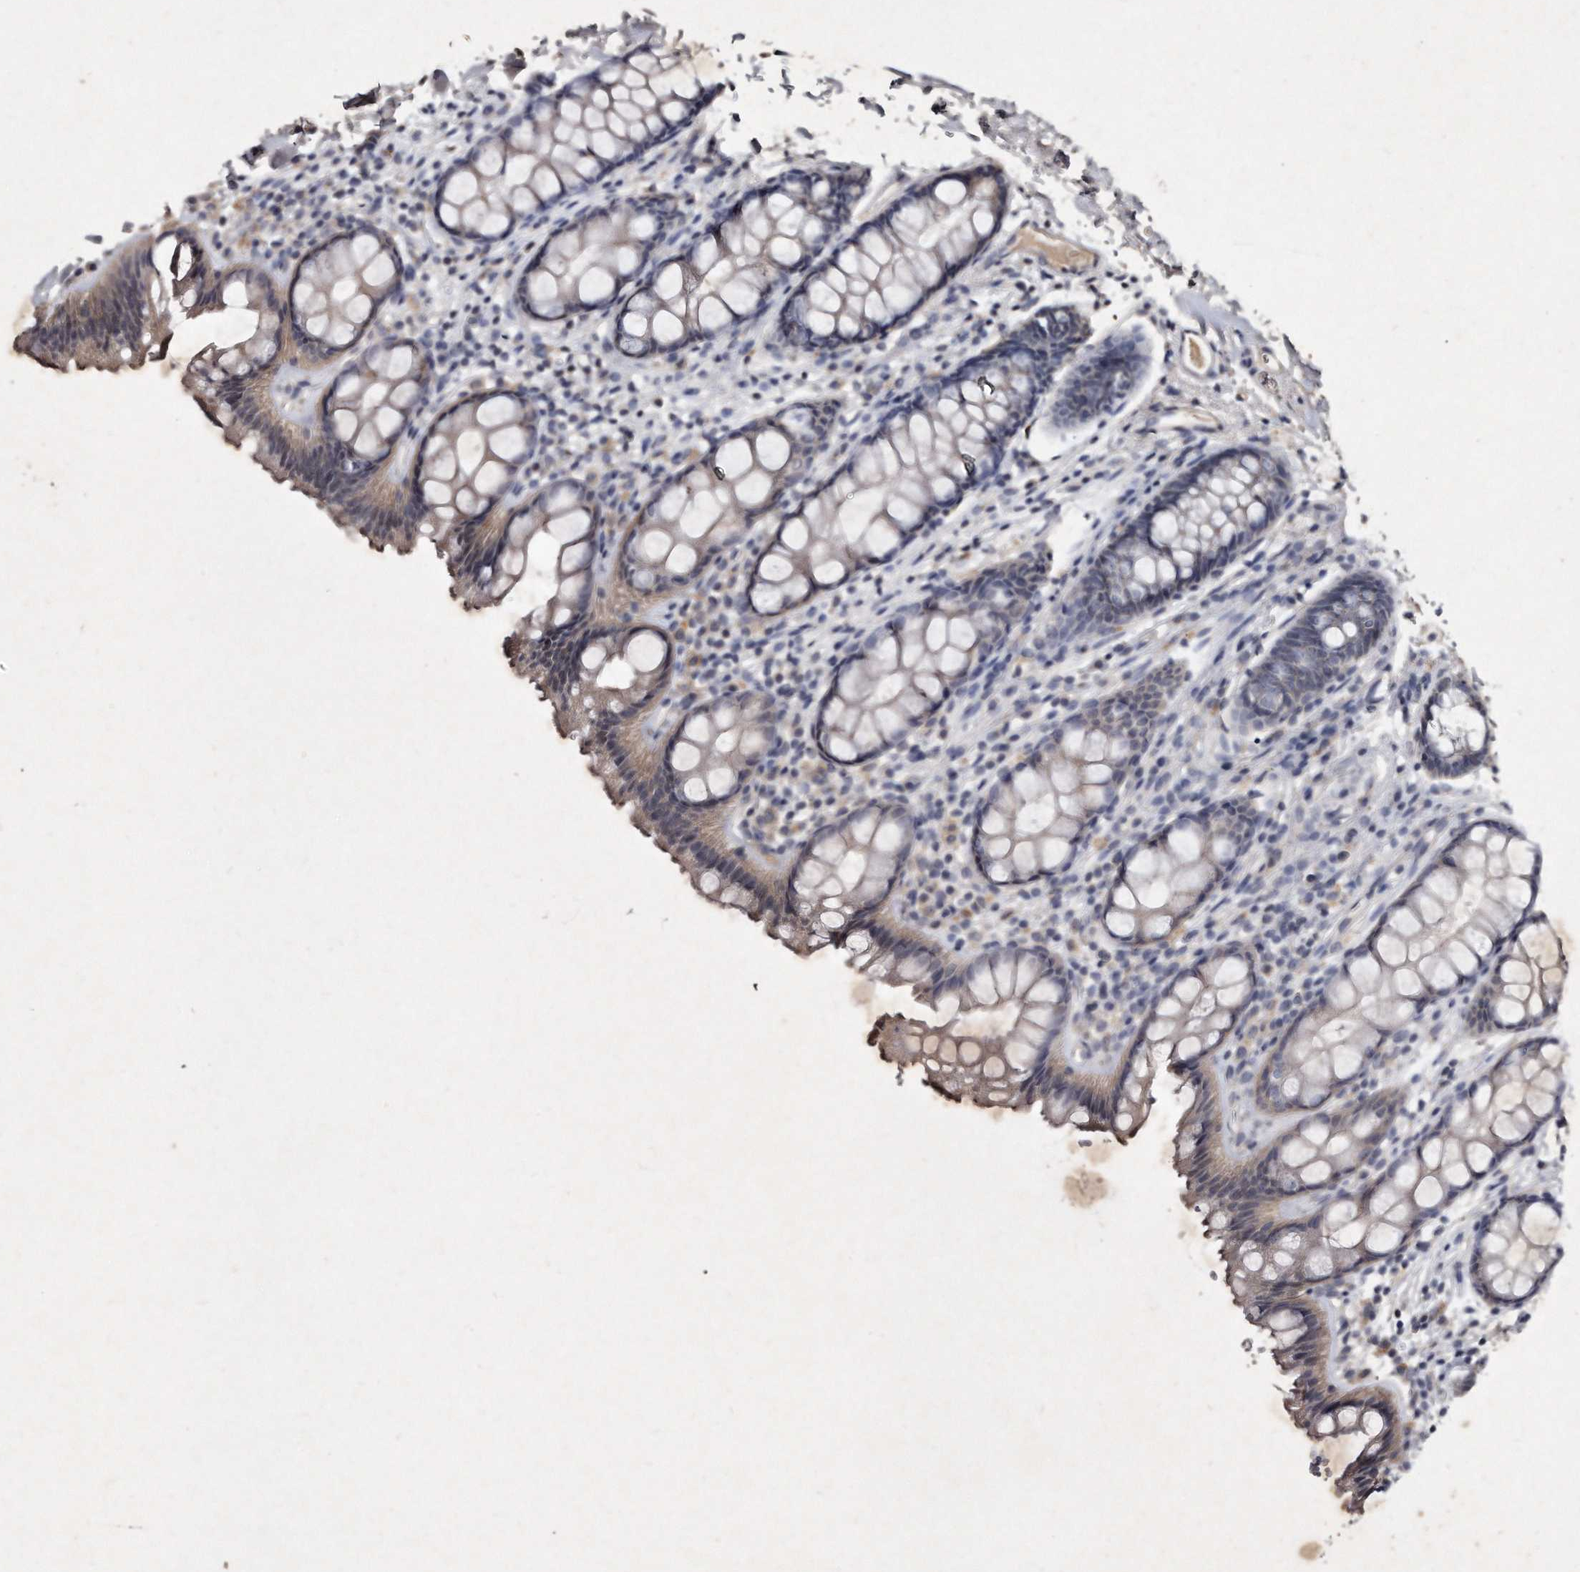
{"staining": {"intensity": "weak", "quantity": "<25%", "location": "cytoplasmic/membranous"}, "tissue": "rectum", "cell_type": "Glandular cells", "image_type": "normal", "snomed": [{"axis": "morphology", "description": "Normal tissue, NOS"}, {"axis": "topography", "description": "Rectum"}], "caption": "Rectum stained for a protein using IHC exhibits no staining glandular cells.", "gene": "KLHDC3", "patient": {"sex": "female", "age": 65}}